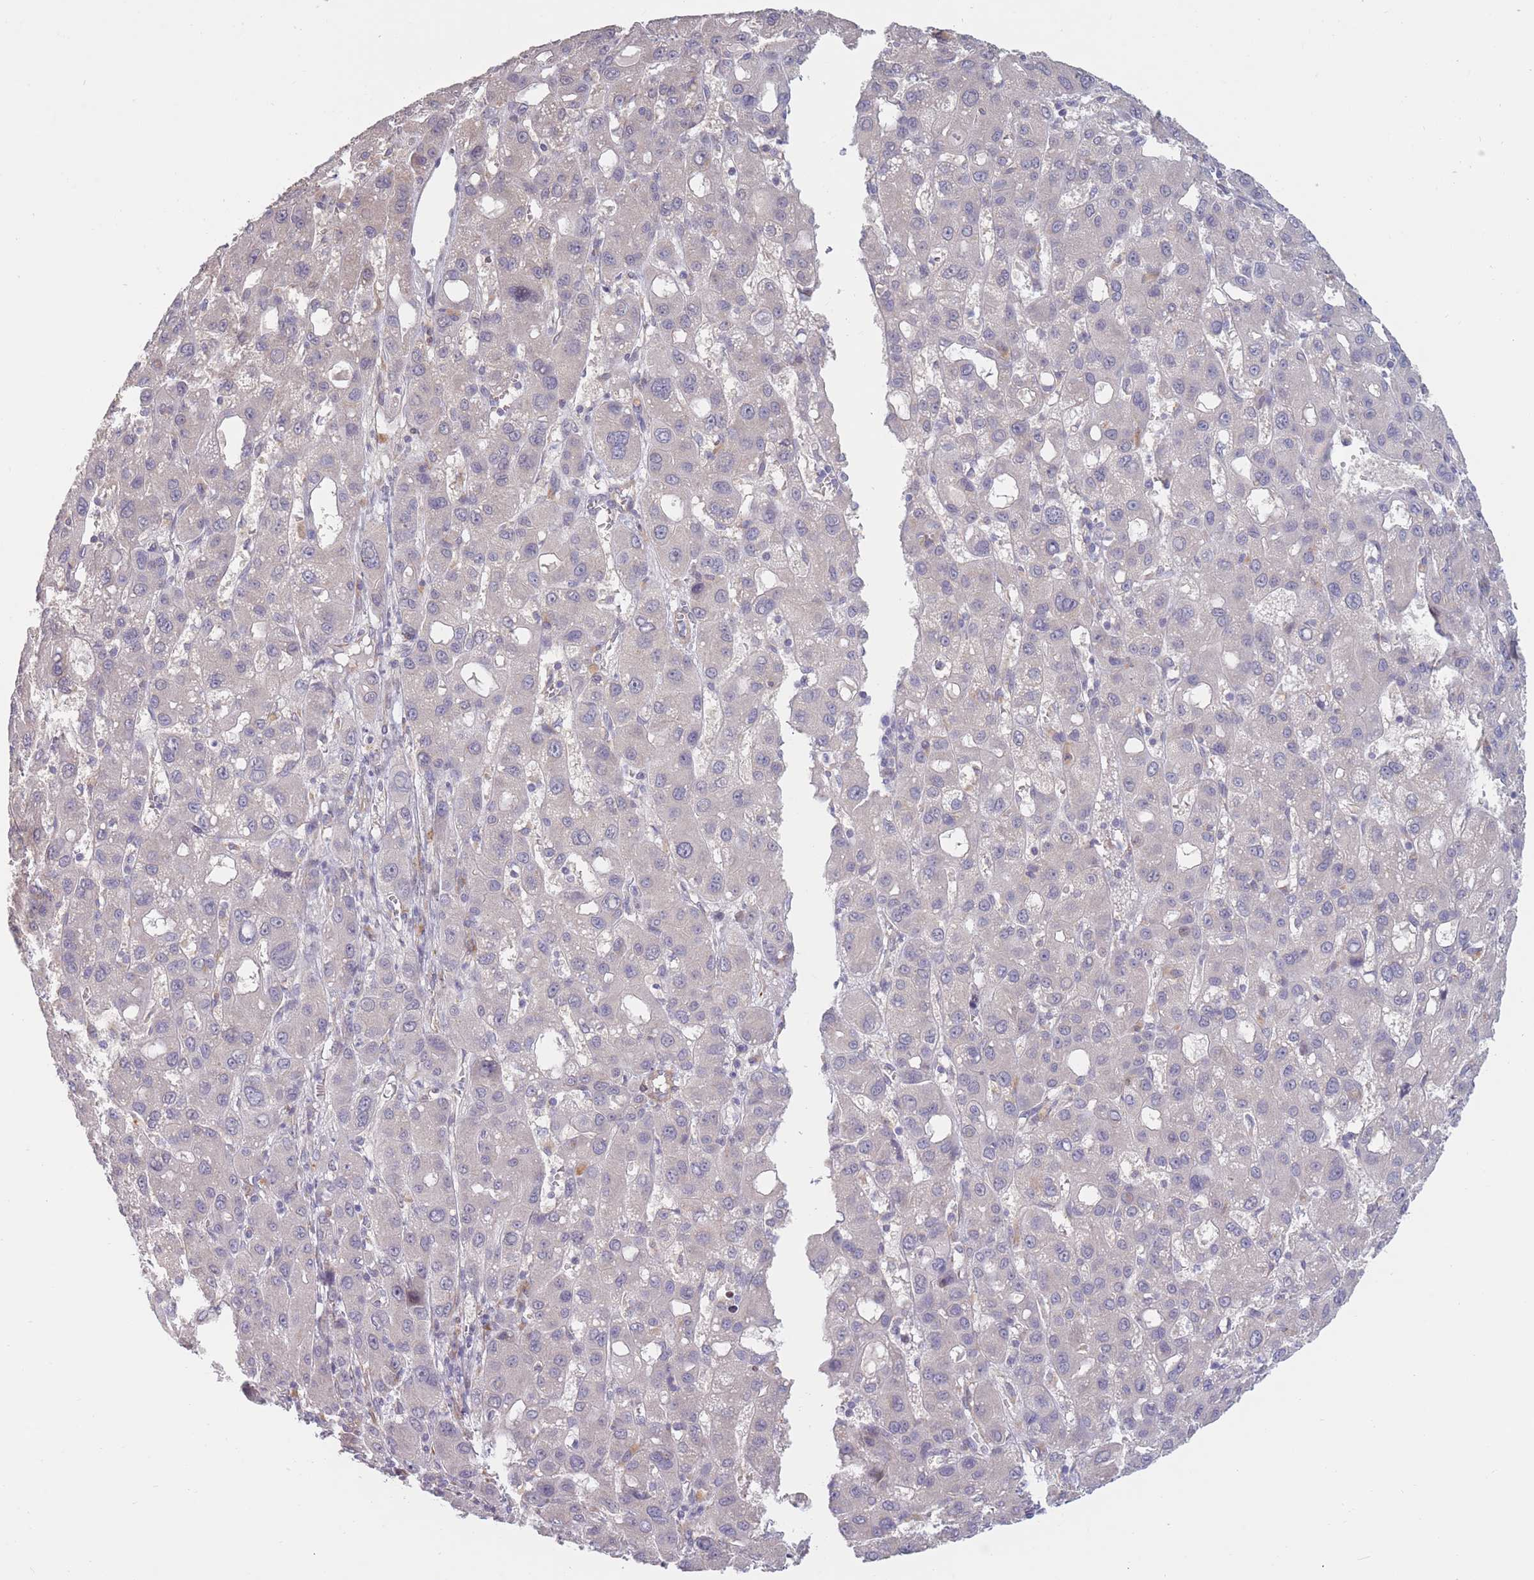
{"staining": {"intensity": "moderate", "quantity": "<25%", "location": "cytoplasmic/membranous,nuclear"}, "tissue": "liver cancer", "cell_type": "Tumor cells", "image_type": "cancer", "snomed": [{"axis": "morphology", "description": "Carcinoma, Hepatocellular, NOS"}, {"axis": "topography", "description": "Liver"}], "caption": "A low amount of moderate cytoplasmic/membranous and nuclear staining is appreciated in about <25% of tumor cells in liver cancer (hepatocellular carcinoma) tissue.", "gene": "CCNQ", "patient": {"sex": "male", "age": 55}}